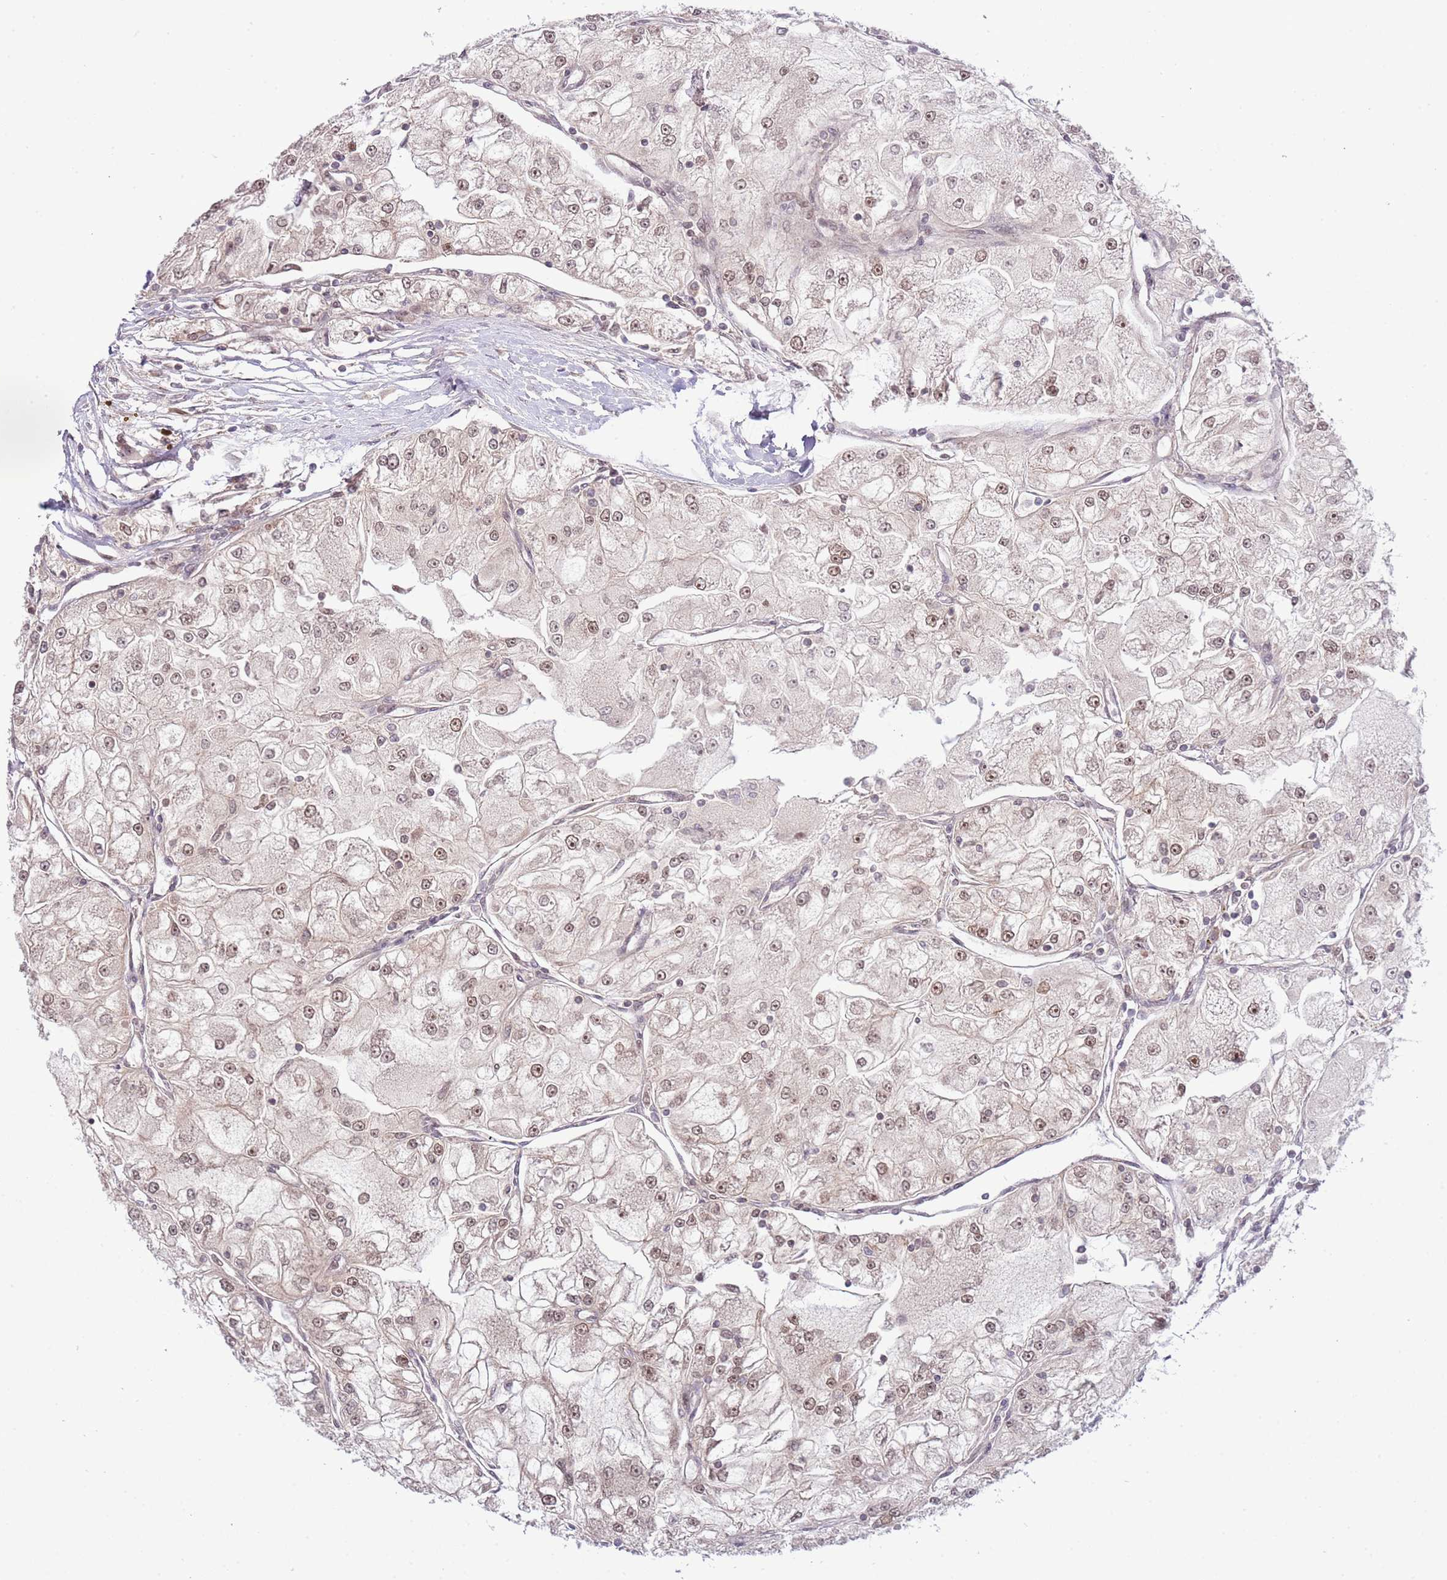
{"staining": {"intensity": "moderate", "quantity": "25%-75%", "location": "nuclear"}, "tissue": "renal cancer", "cell_type": "Tumor cells", "image_type": "cancer", "snomed": [{"axis": "morphology", "description": "Adenocarcinoma, NOS"}, {"axis": "topography", "description": "Kidney"}], "caption": "Human adenocarcinoma (renal) stained with a brown dye displays moderate nuclear positive positivity in about 25%-75% of tumor cells.", "gene": "CHD1", "patient": {"sex": "female", "age": 72}}